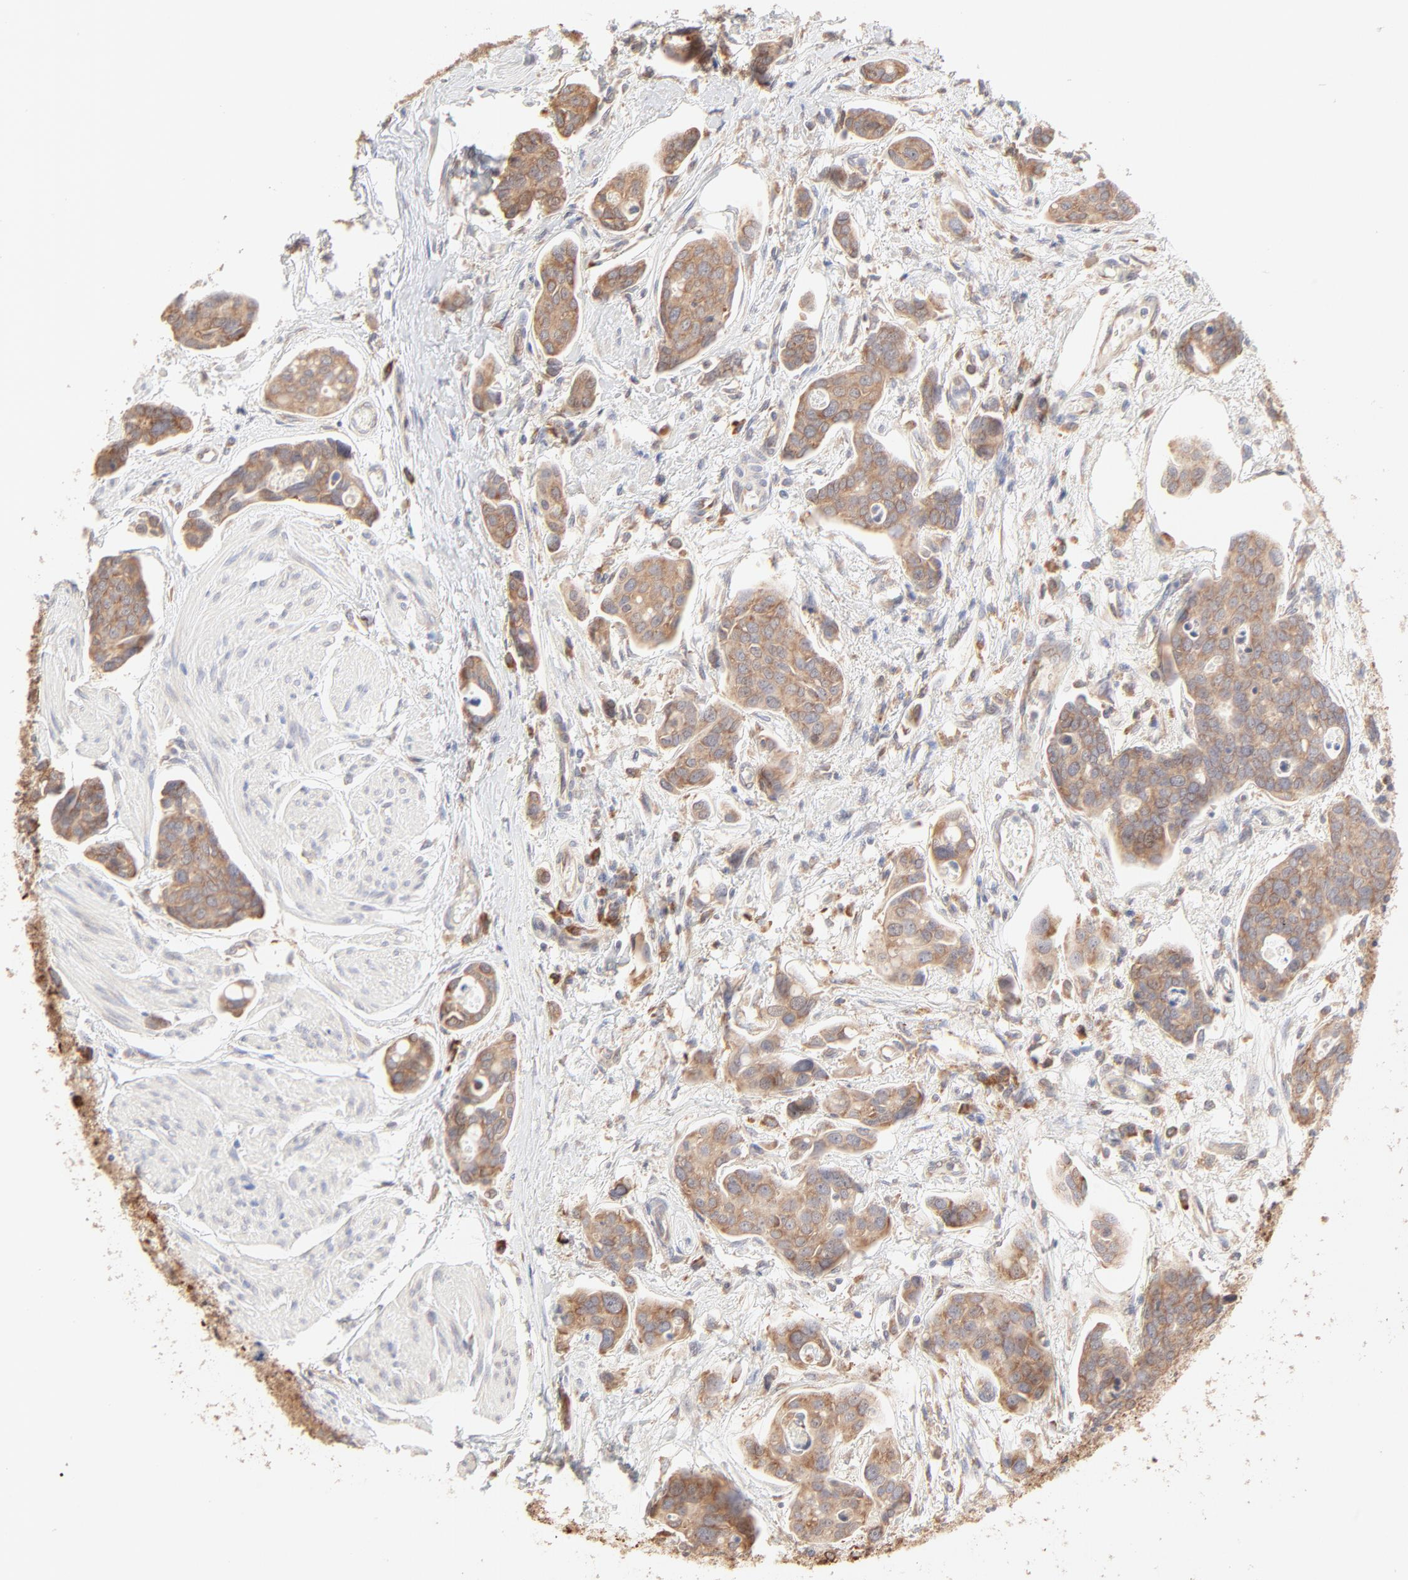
{"staining": {"intensity": "weak", "quantity": ">75%", "location": "cytoplasmic/membranous"}, "tissue": "urothelial cancer", "cell_type": "Tumor cells", "image_type": "cancer", "snomed": [{"axis": "morphology", "description": "Urothelial carcinoma, High grade"}, {"axis": "topography", "description": "Urinary bladder"}], "caption": "Protein analysis of urothelial carcinoma (high-grade) tissue shows weak cytoplasmic/membranous expression in about >75% of tumor cells. (DAB IHC with brightfield microscopy, high magnification).", "gene": "RPS20", "patient": {"sex": "male", "age": 78}}